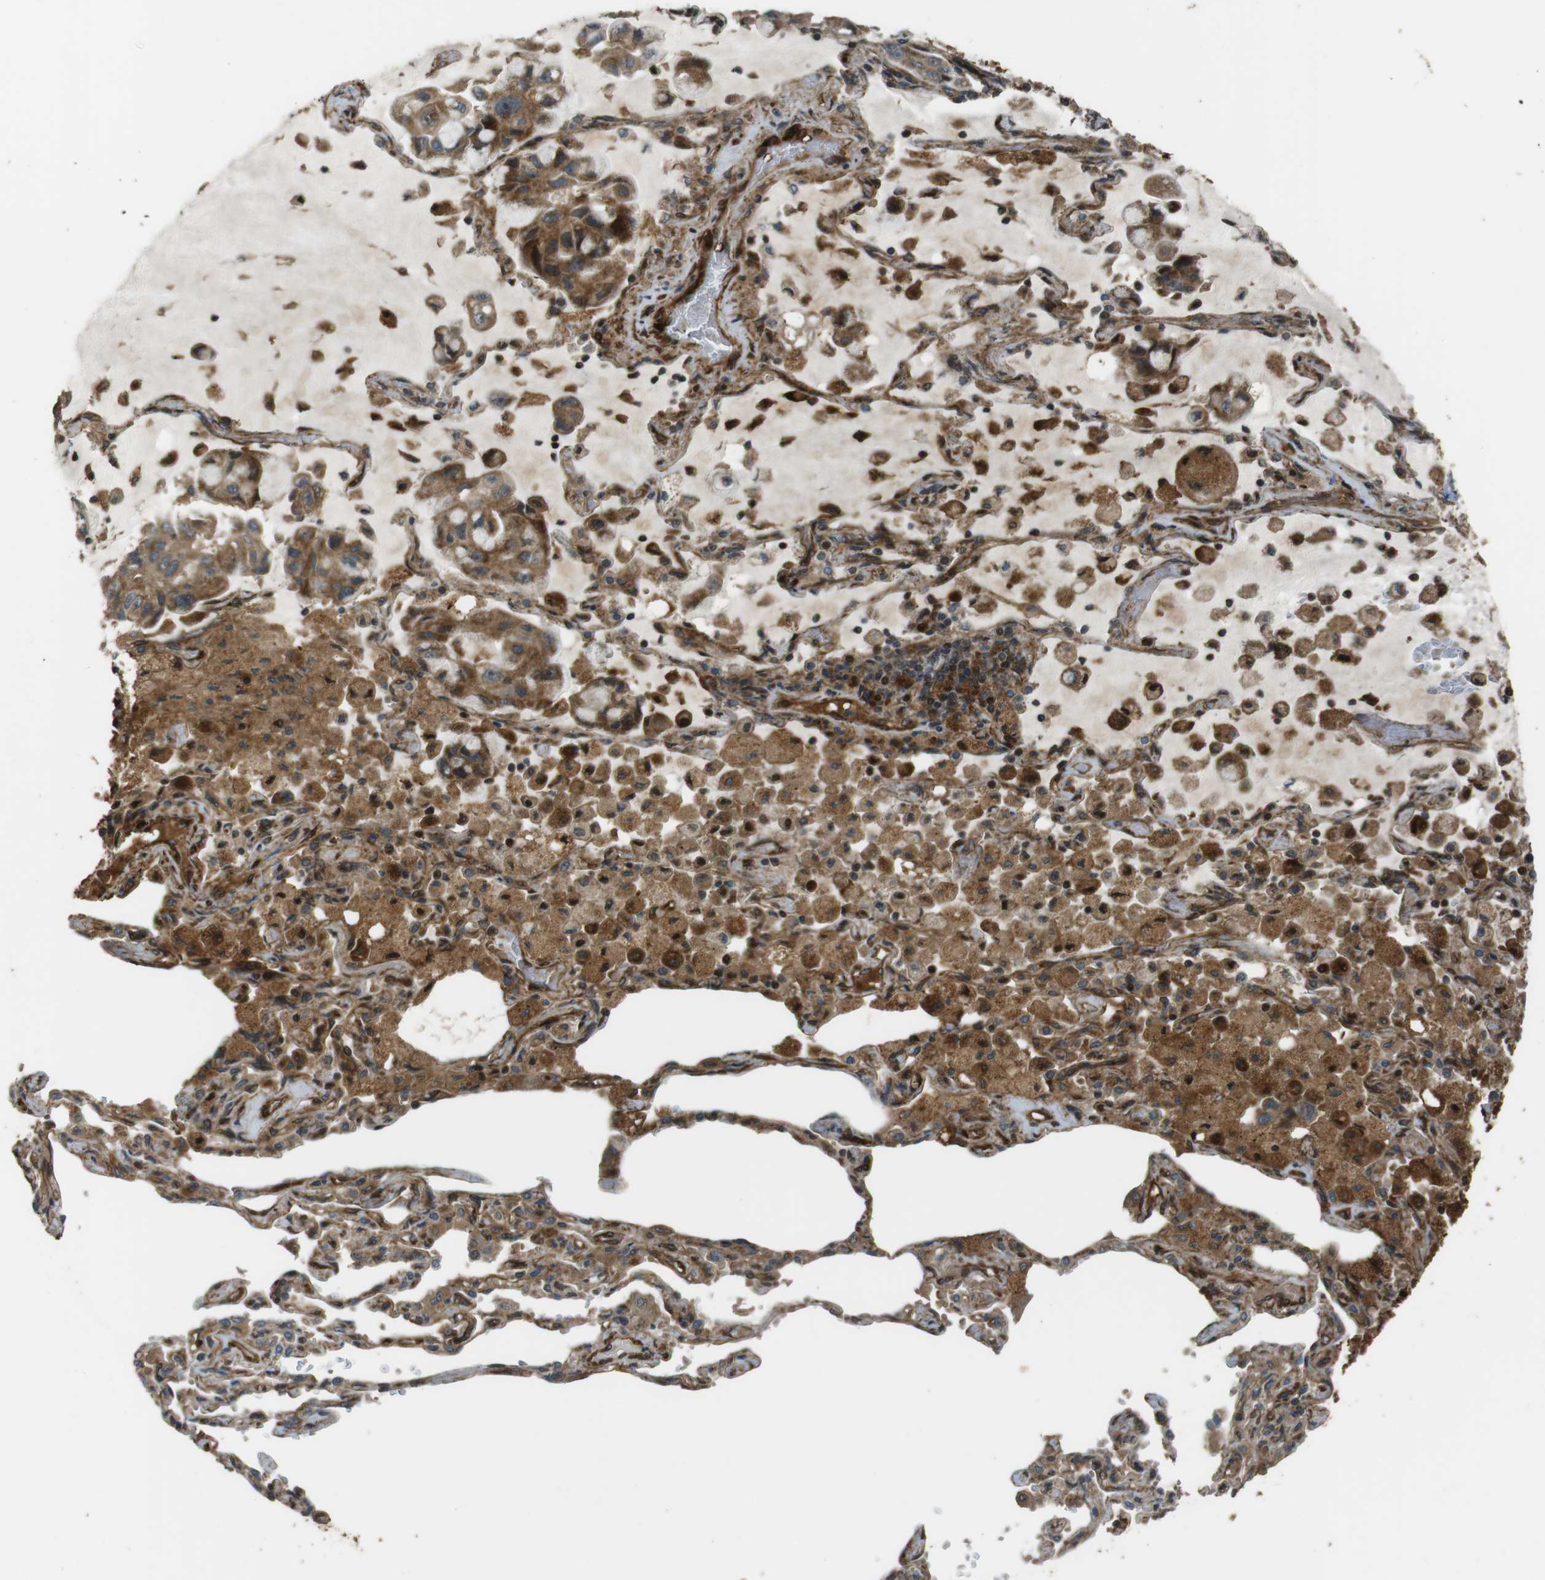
{"staining": {"intensity": "weak", "quantity": "<25%", "location": "cytoplasmic/membranous"}, "tissue": "lung cancer", "cell_type": "Tumor cells", "image_type": "cancer", "snomed": [{"axis": "morphology", "description": "Adenocarcinoma, NOS"}, {"axis": "topography", "description": "Lung"}], "caption": "Tumor cells show no significant positivity in lung adenocarcinoma.", "gene": "MSRB3", "patient": {"sex": "male", "age": 64}}